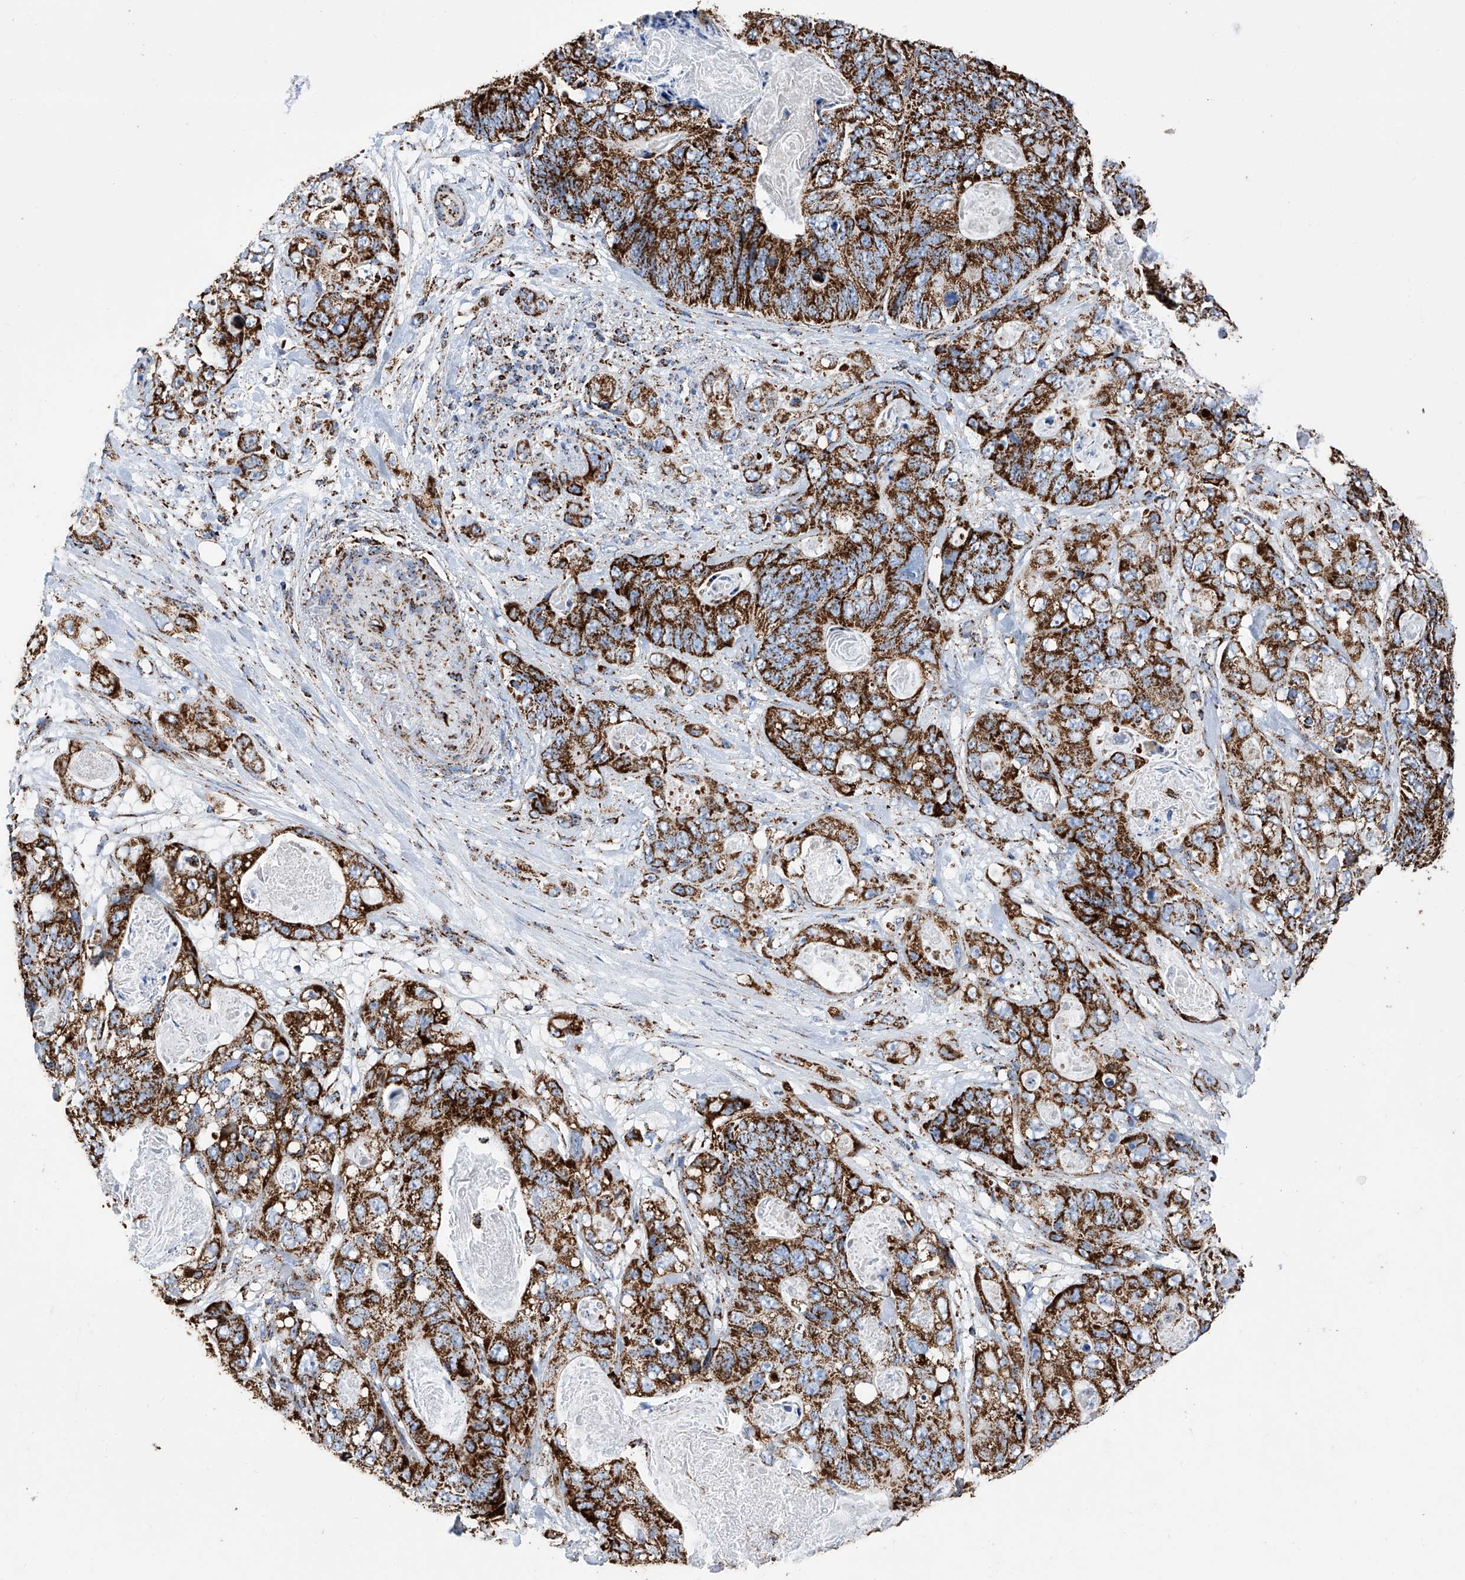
{"staining": {"intensity": "strong", "quantity": ">75%", "location": "cytoplasmic/membranous"}, "tissue": "stomach cancer", "cell_type": "Tumor cells", "image_type": "cancer", "snomed": [{"axis": "morphology", "description": "Normal tissue, NOS"}, {"axis": "morphology", "description": "Adenocarcinoma, NOS"}, {"axis": "topography", "description": "Stomach"}], "caption": "IHC (DAB) staining of human adenocarcinoma (stomach) displays strong cytoplasmic/membranous protein positivity in about >75% of tumor cells.", "gene": "ATP5PF", "patient": {"sex": "female", "age": 89}}